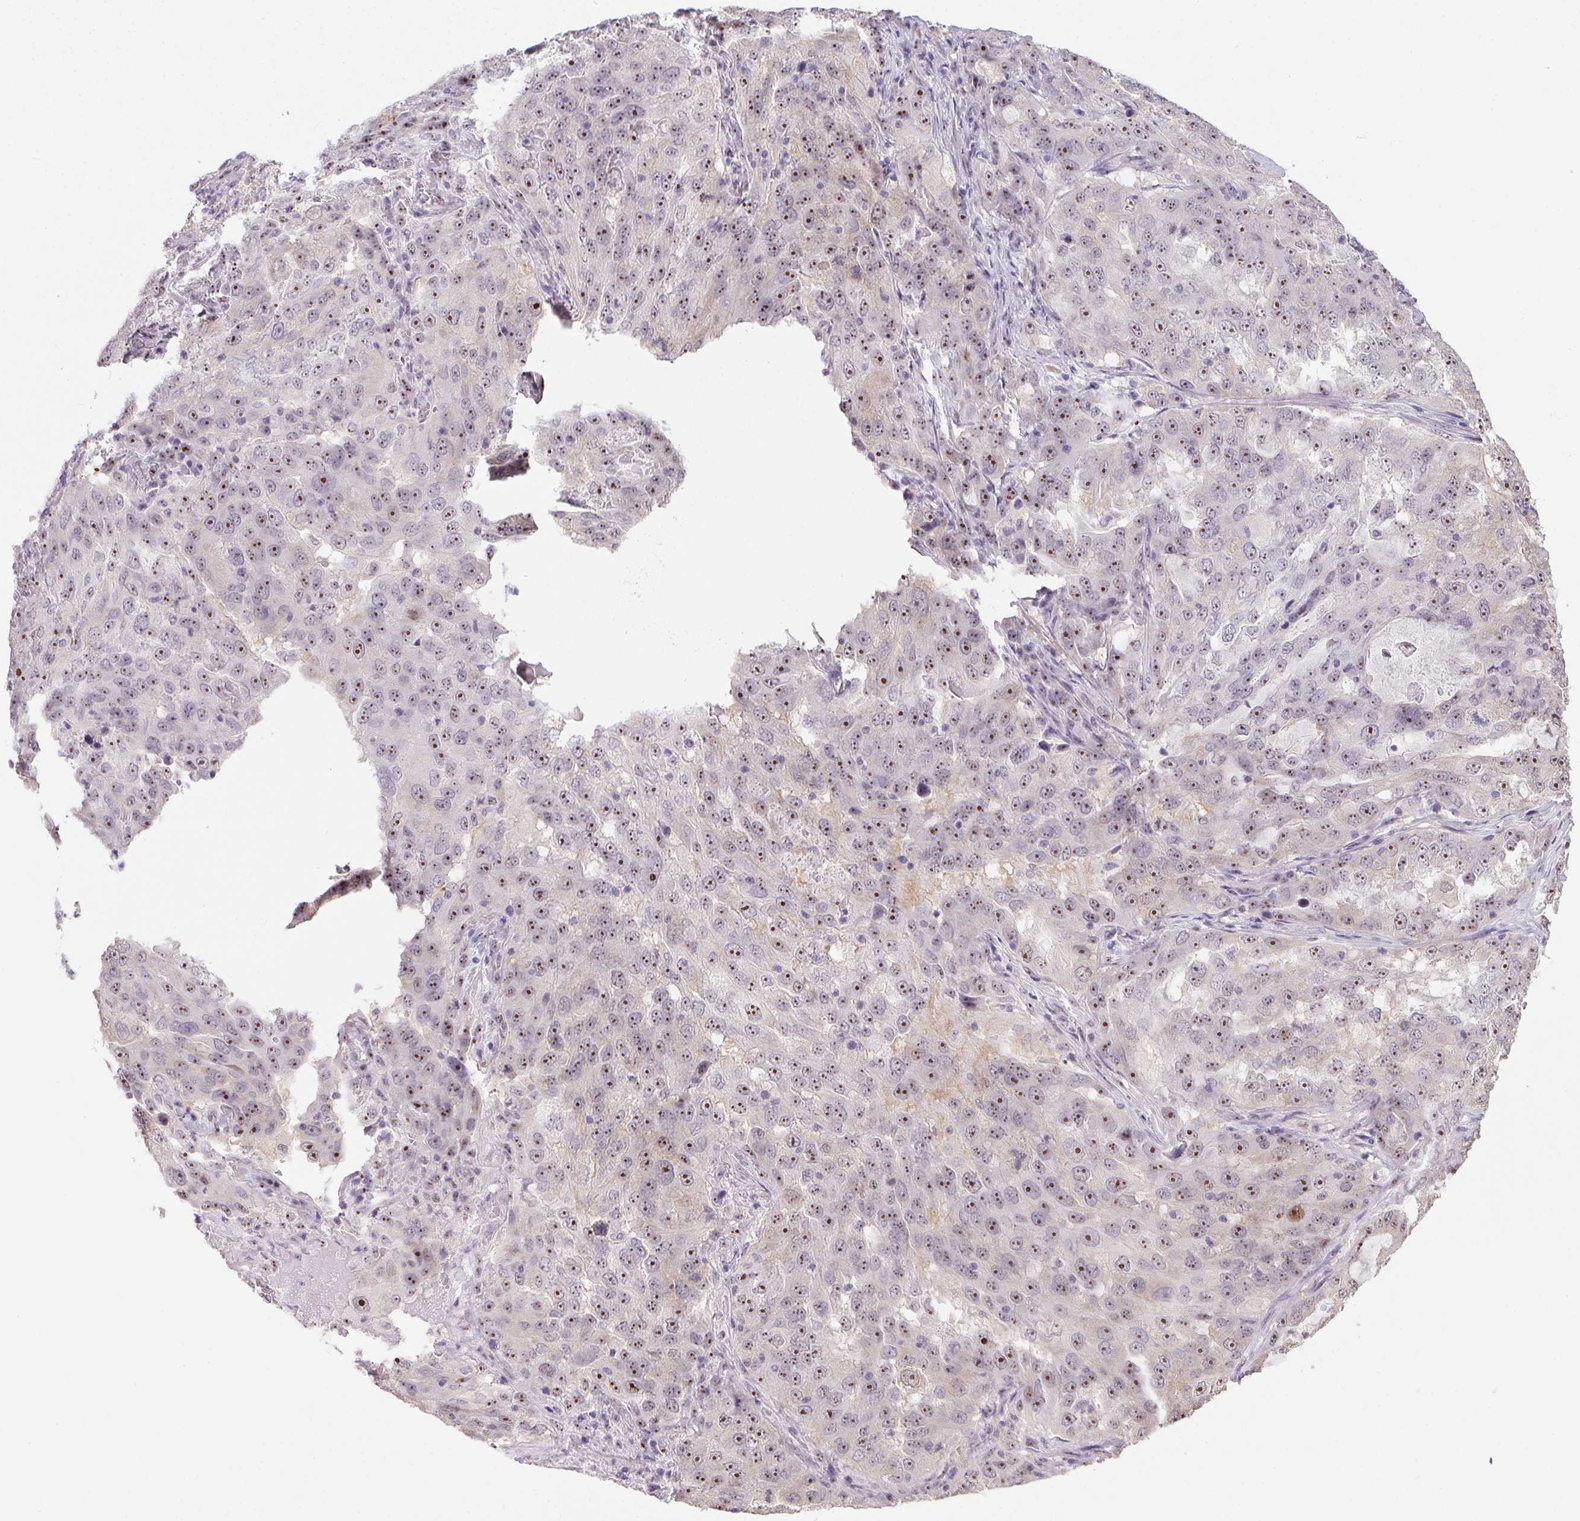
{"staining": {"intensity": "moderate", "quantity": ">75%", "location": "nuclear"}, "tissue": "lung cancer", "cell_type": "Tumor cells", "image_type": "cancer", "snomed": [{"axis": "morphology", "description": "Adenocarcinoma, NOS"}, {"axis": "topography", "description": "Lung"}], "caption": "Immunohistochemistry staining of lung cancer, which exhibits medium levels of moderate nuclear positivity in approximately >75% of tumor cells indicating moderate nuclear protein positivity. The staining was performed using DAB (brown) for protein detection and nuclei were counterstained in hematoxylin (blue).", "gene": "BATF2", "patient": {"sex": "female", "age": 61}}